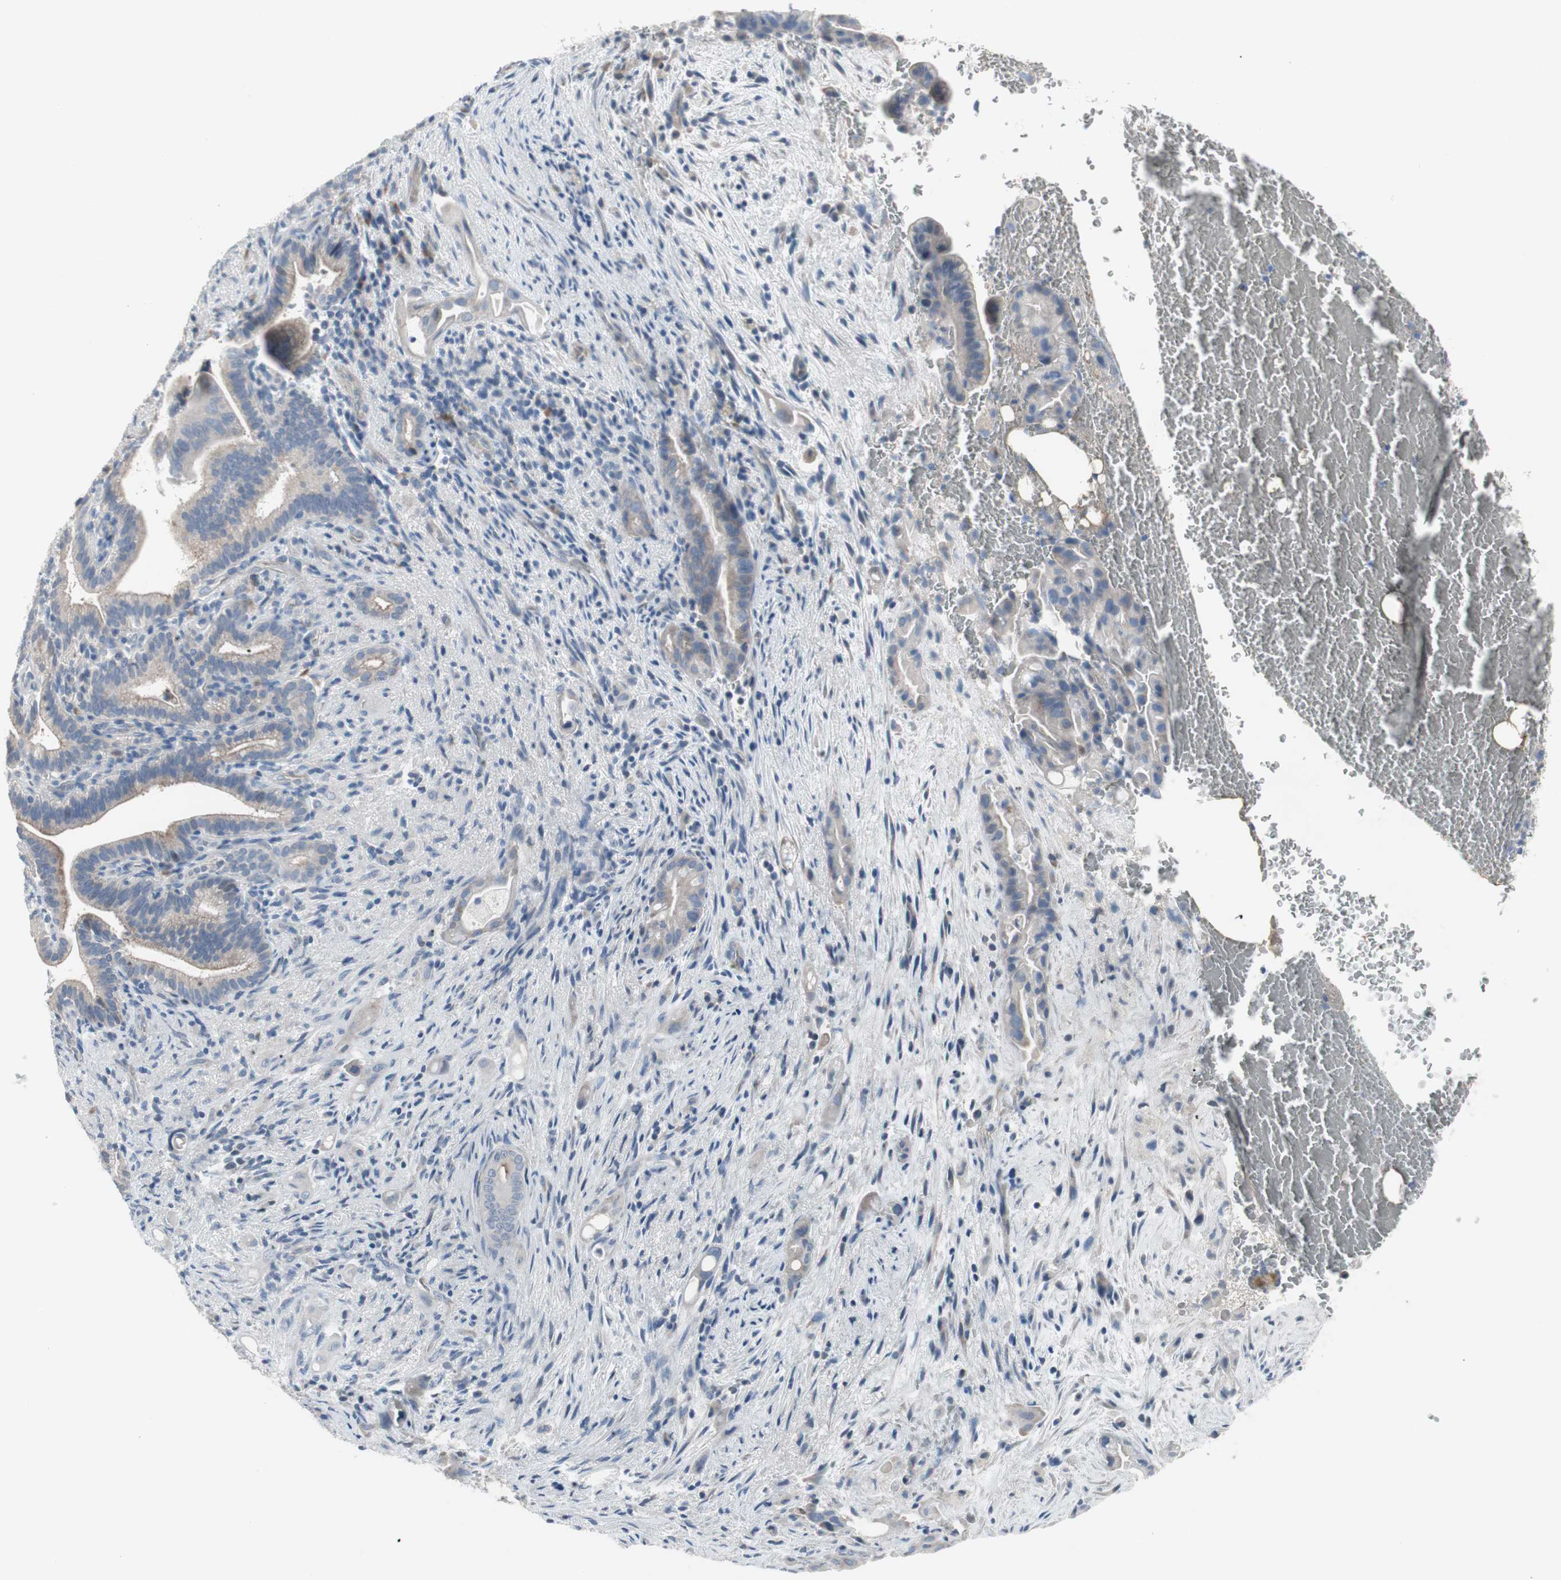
{"staining": {"intensity": "weak", "quantity": ">75%", "location": "cytoplasmic/membranous"}, "tissue": "liver cancer", "cell_type": "Tumor cells", "image_type": "cancer", "snomed": [{"axis": "morphology", "description": "Cholangiocarcinoma"}, {"axis": "topography", "description": "Liver"}], "caption": "Liver cholangiocarcinoma was stained to show a protein in brown. There is low levels of weak cytoplasmic/membranous positivity in approximately >75% of tumor cells.", "gene": "PIGR", "patient": {"sex": "female", "age": 68}}